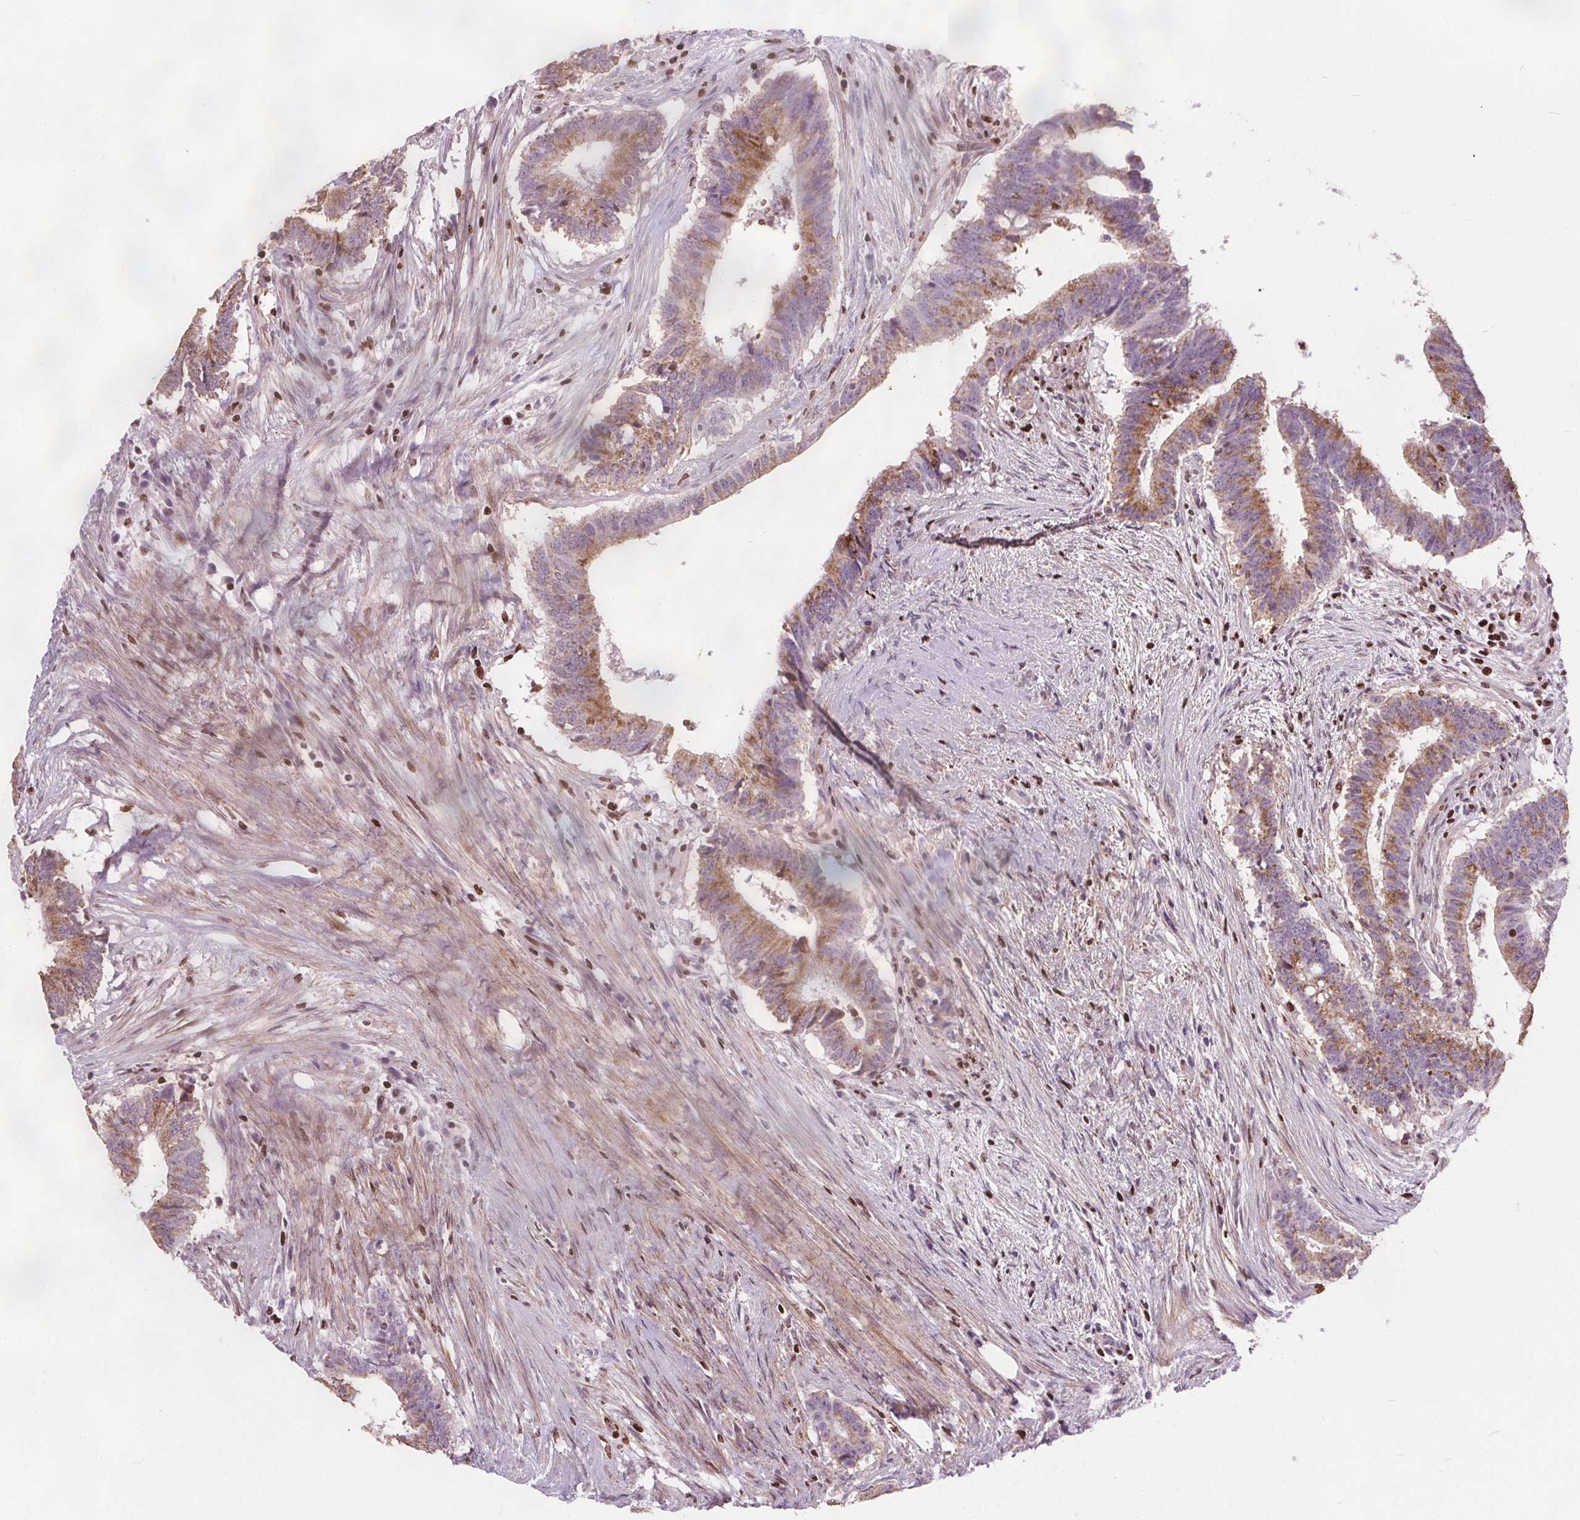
{"staining": {"intensity": "moderate", "quantity": ">75%", "location": "cytoplasmic/membranous"}, "tissue": "colorectal cancer", "cell_type": "Tumor cells", "image_type": "cancer", "snomed": [{"axis": "morphology", "description": "Adenocarcinoma, NOS"}, {"axis": "topography", "description": "Colon"}], "caption": "This histopathology image reveals colorectal cancer stained with immunohistochemistry to label a protein in brown. The cytoplasmic/membranous of tumor cells show moderate positivity for the protein. Nuclei are counter-stained blue.", "gene": "ISLR2", "patient": {"sex": "female", "age": 43}}